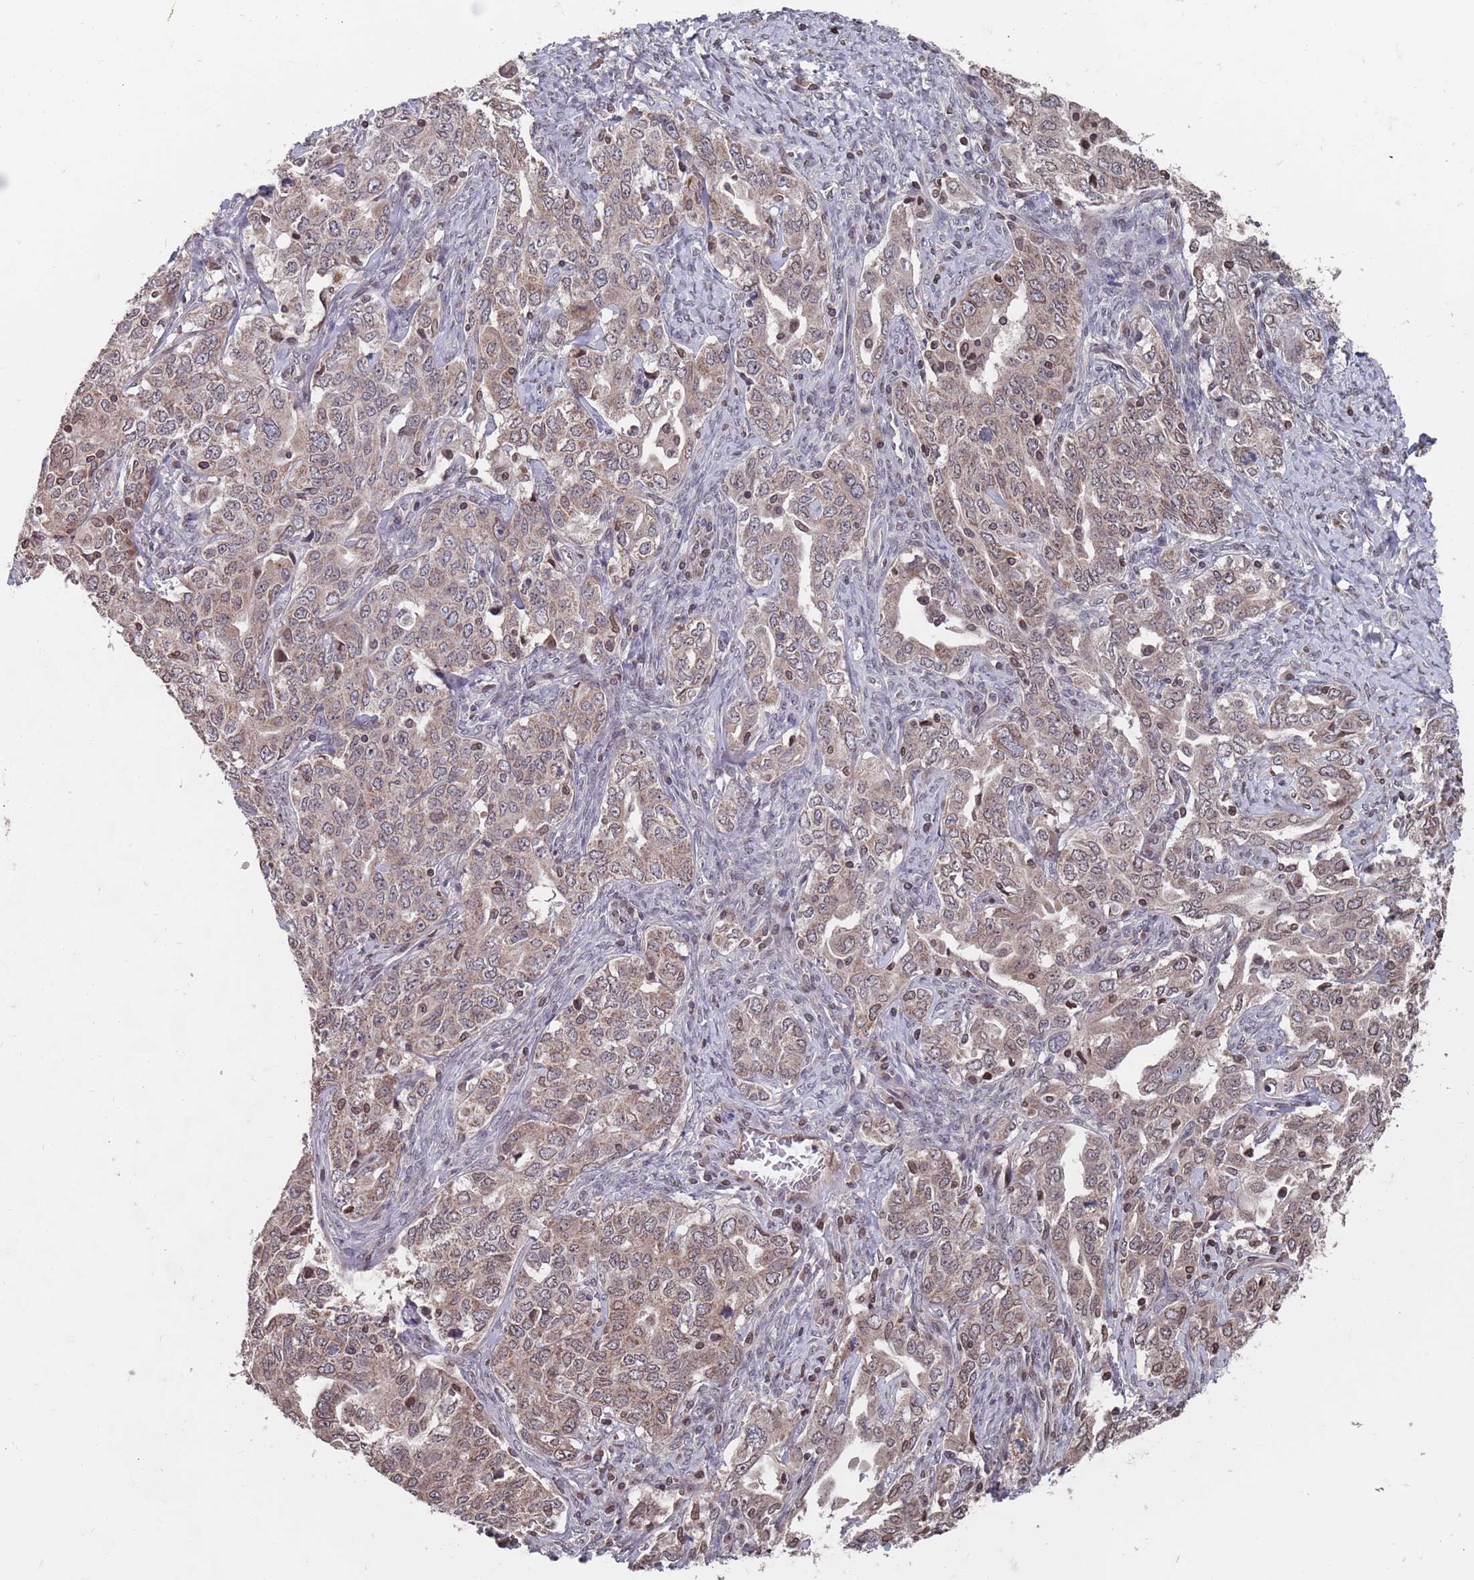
{"staining": {"intensity": "moderate", "quantity": "25%-75%", "location": "cytoplasmic/membranous,nuclear"}, "tissue": "ovarian cancer", "cell_type": "Tumor cells", "image_type": "cancer", "snomed": [{"axis": "morphology", "description": "Carcinoma, endometroid"}, {"axis": "topography", "description": "Ovary"}], "caption": "Protein expression by immunohistochemistry exhibits moderate cytoplasmic/membranous and nuclear staining in approximately 25%-75% of tumor cells in ovarian endometroid carcinoma. (DAB (3,3'-diaminobenzidine) IHC with brightfield microscopy, high magnification).", "gene": "SDHAF3", "patient": {"sex": "female", "age": 62}}